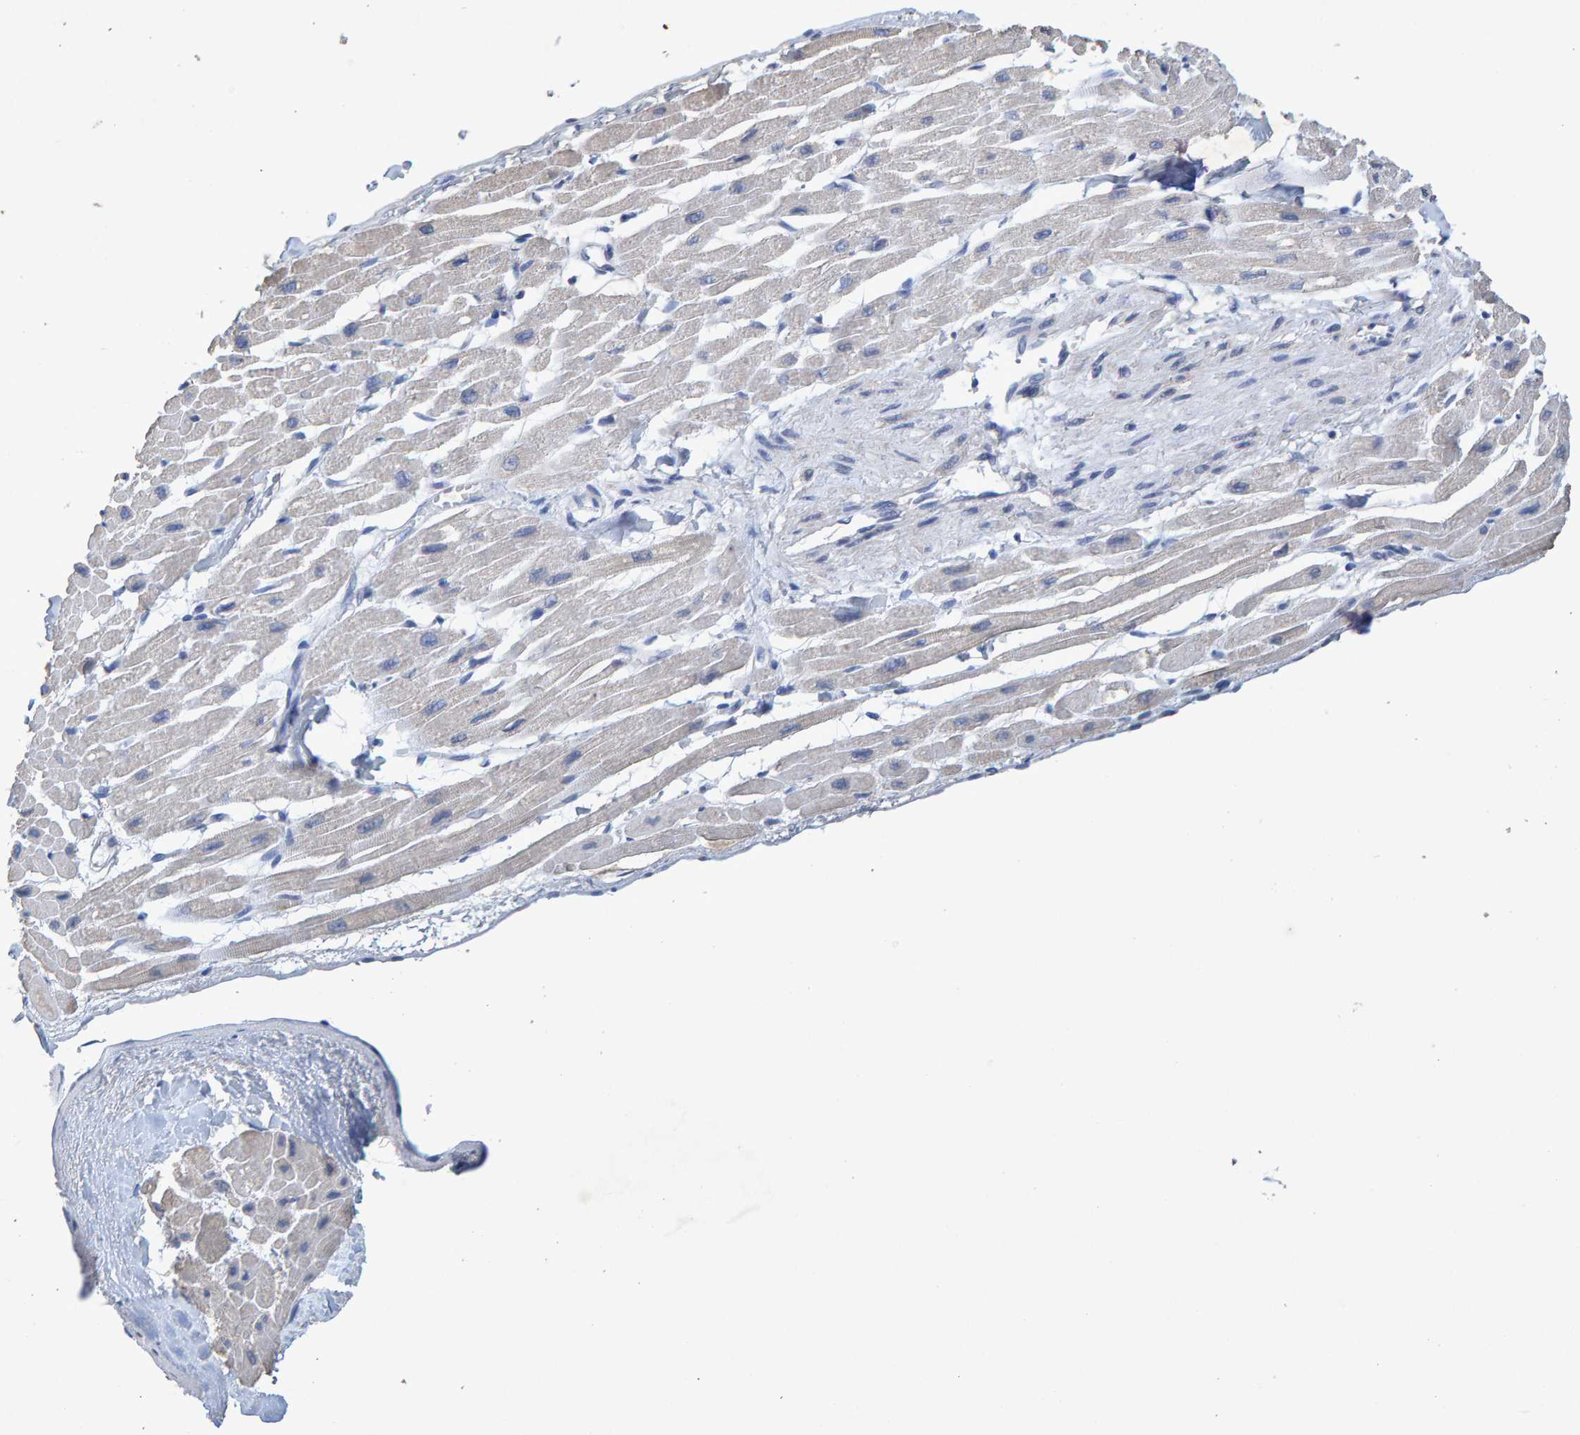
{"staining": {"intensity": "negative", "quantity": "none", "location": "none"}, "tissue": "heart muscle", "cell_type": "Cardiomyocytes", "image_type": "normal", "snomed": [{"axis": "morphology", "description": "Normal tissue, NOS"}, {"axis": "topography", "description": "Heart"}], "caption": "This is an IHC photomicrograph of benign heart muscle. There is no staining in cardiomyocytes.", "gene": "CTH", "patient": {"sex": "male", "age": 45}}